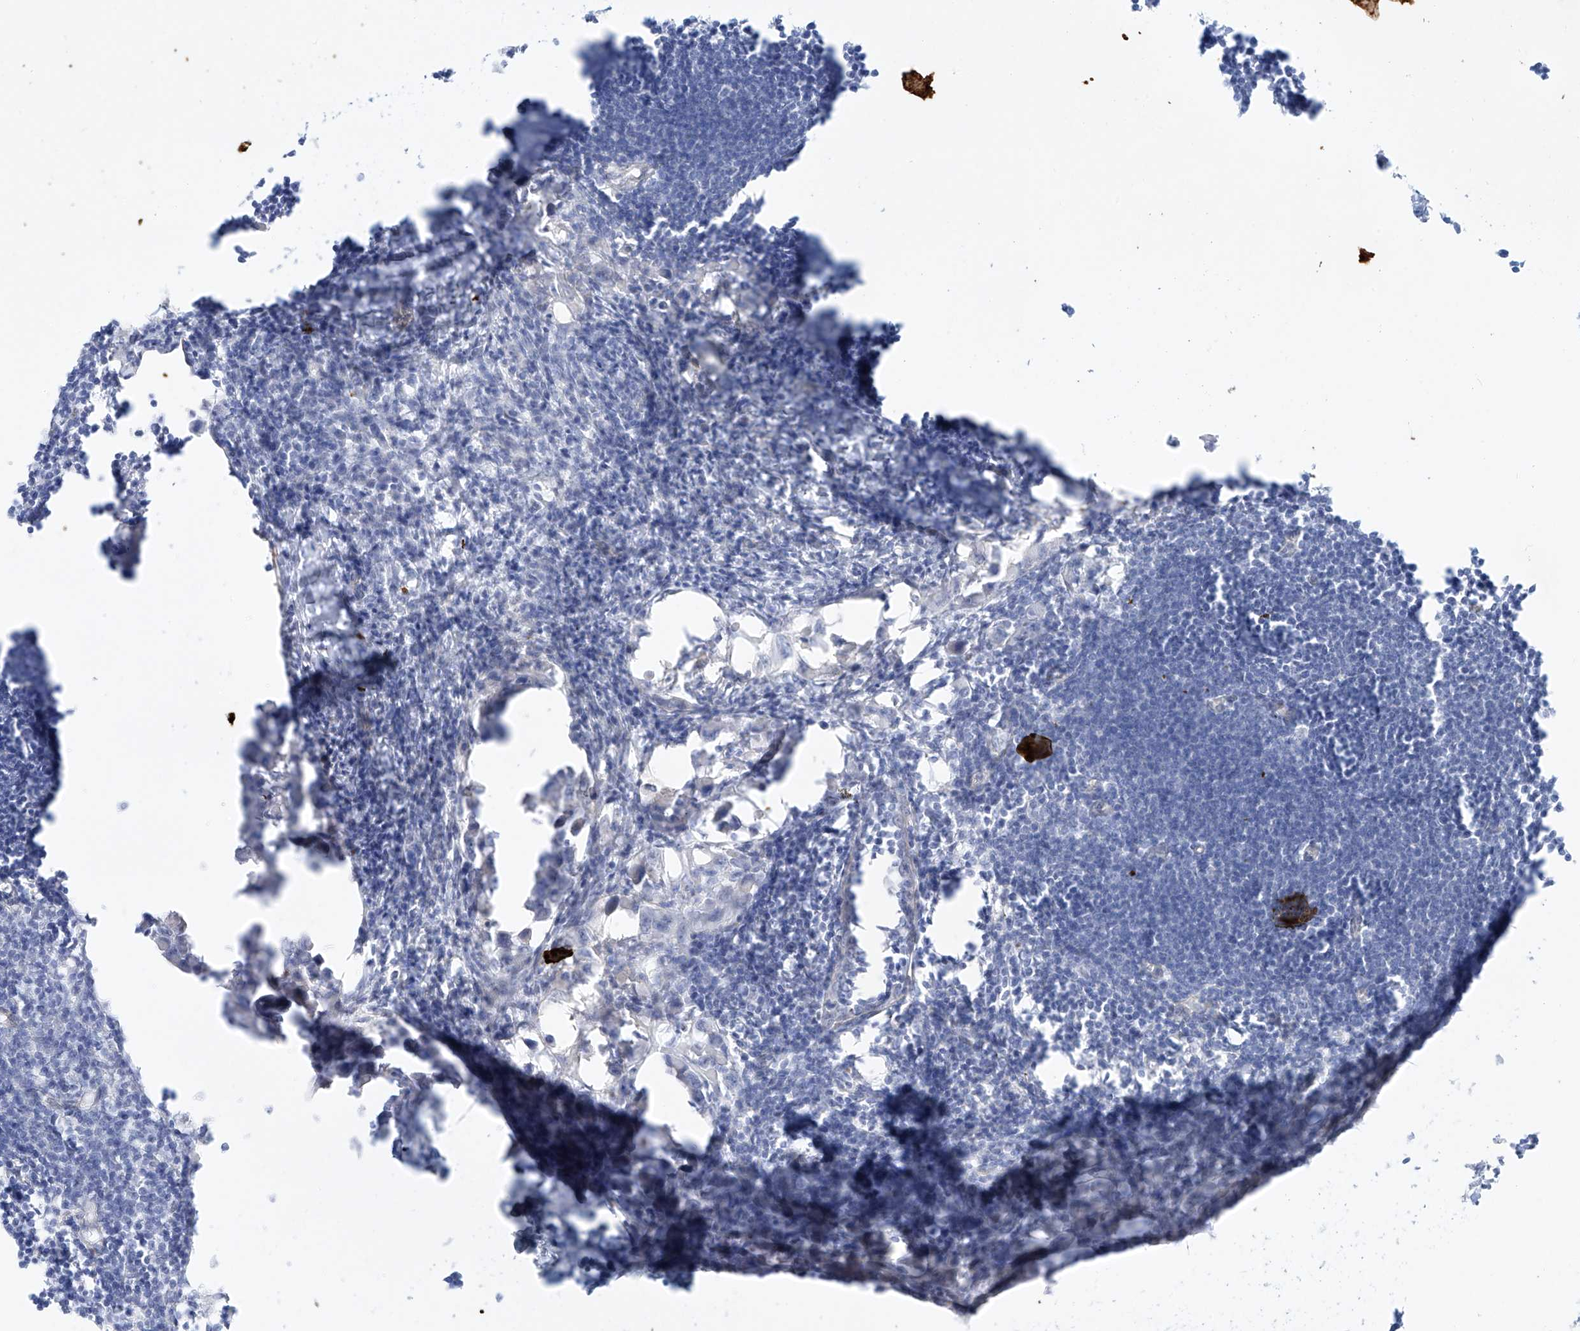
{"staining": {"intensity": "negative", "quantity": "none", "location": "none"}, "tissue": "lymph node", "cell_type": "Germinal center cells", "image_type": "normal", "snomed": [{"axis": "morphology", "description": "Normal tissue, NOS"}, {"axis": "morphology", "description": "Malignant melanoma, Metastatic site"}, {"axis": "topography", "description": "Lymph node"}], "caption": "Immunohistochemistry (IHC) histopathology image of benign lymph node stained for a protein (brown), which displays no staining in germinal center cells. (DAB IHC visualized using brightfield microscopy, high magnification).", "gene": "REEP2", "patient": {"sex": "male", "age": 41}}